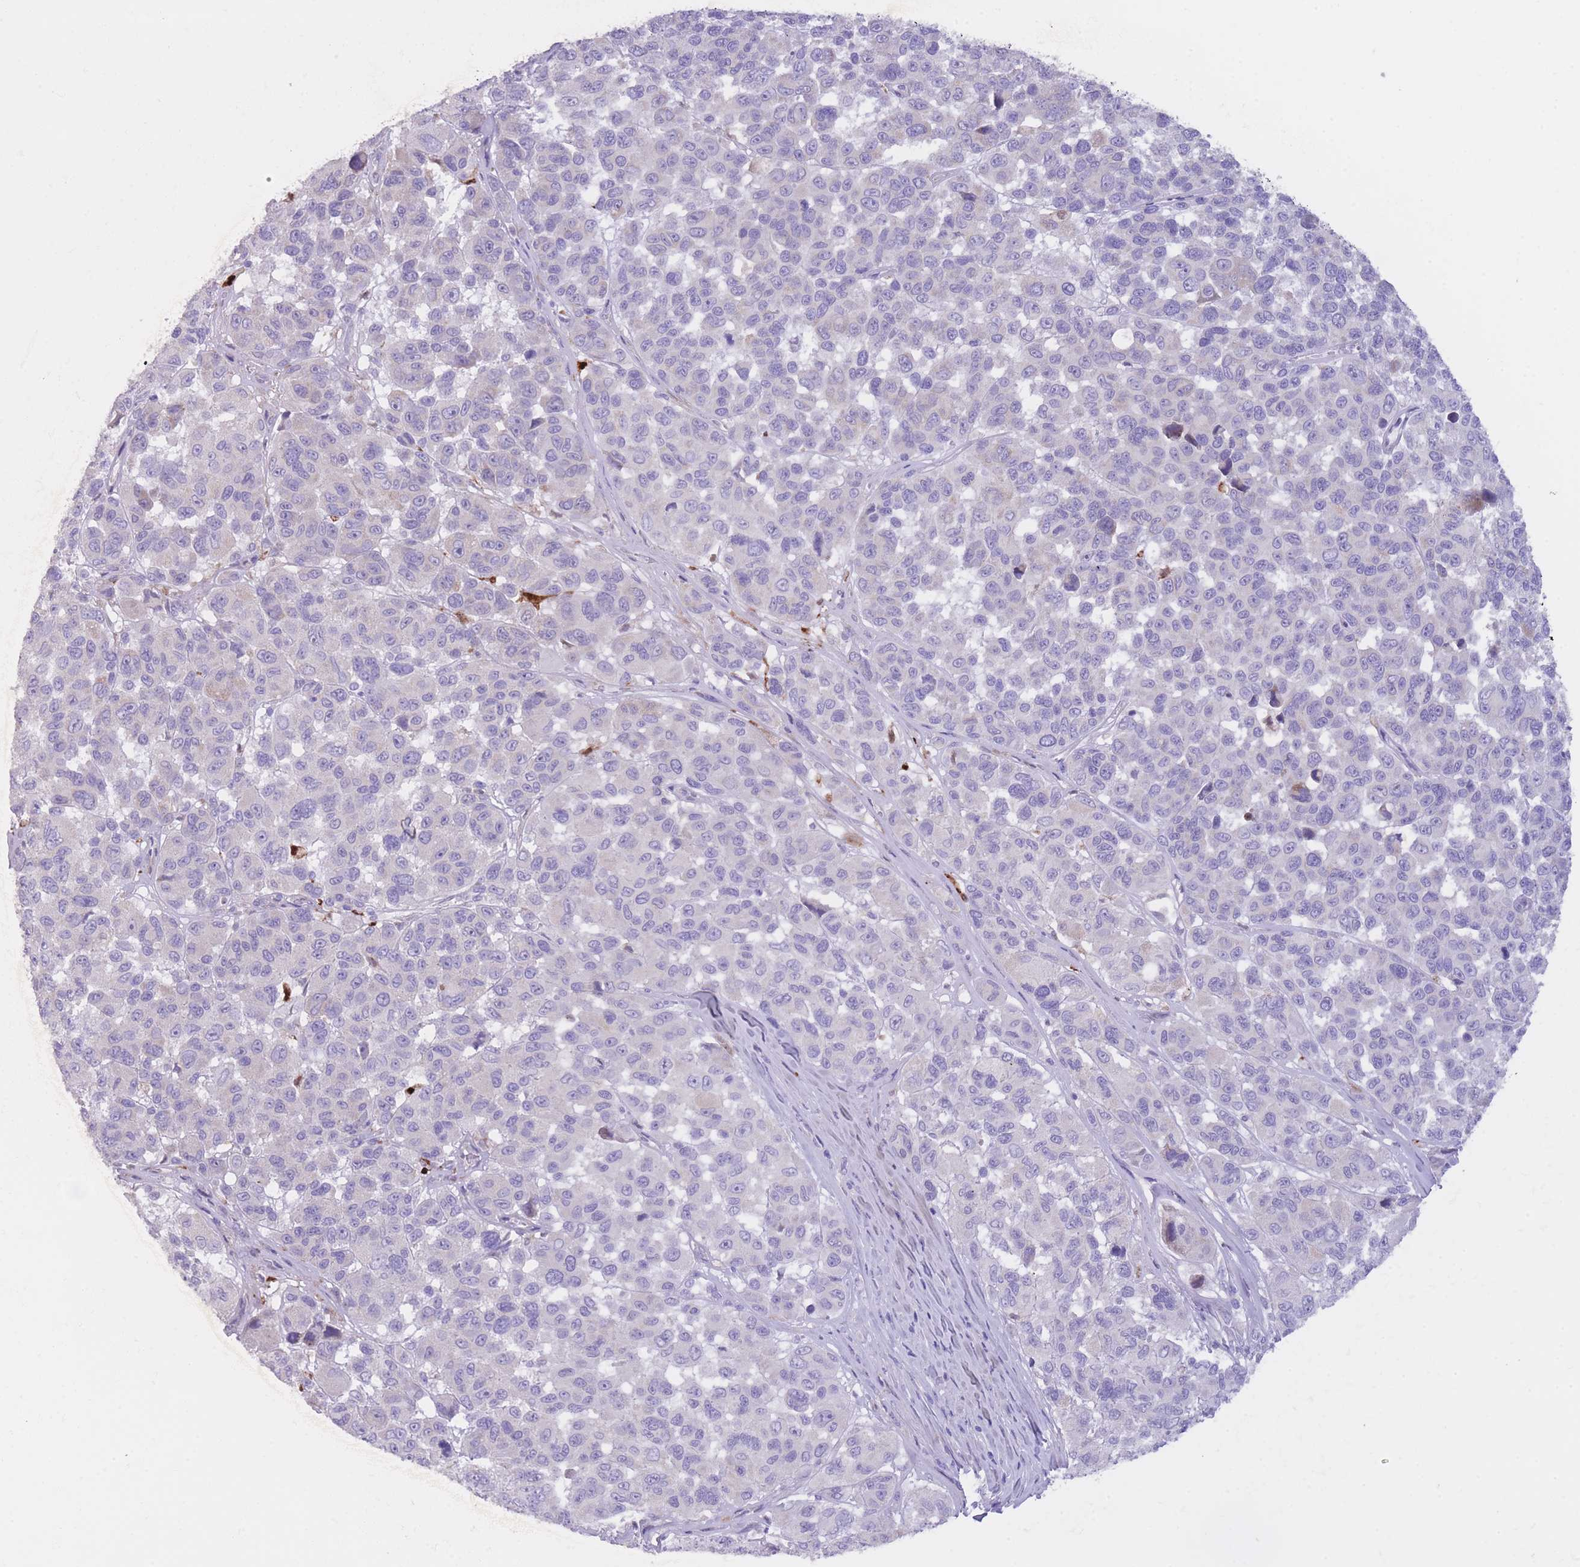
{"staining": {"intensity": "negative", "quantity": "none", "location": "none"}, "tissue": "melanoma", "cell_type": "Tumor cells", "image_type": "cancer", "snomed": [{"axis": "morphology", "description": "Malignant melanoma, NOS"}, {"axis": "topography", "description": "Skin"}], "caption": "Immunohistochemistry histopathology image of neoplastic tissue: malignant melanoma stained with DAB exhibits no significant protein expression in tumor cells.", "gene": "QTRT1", "patient": {"sex": "female", "age": 66}}